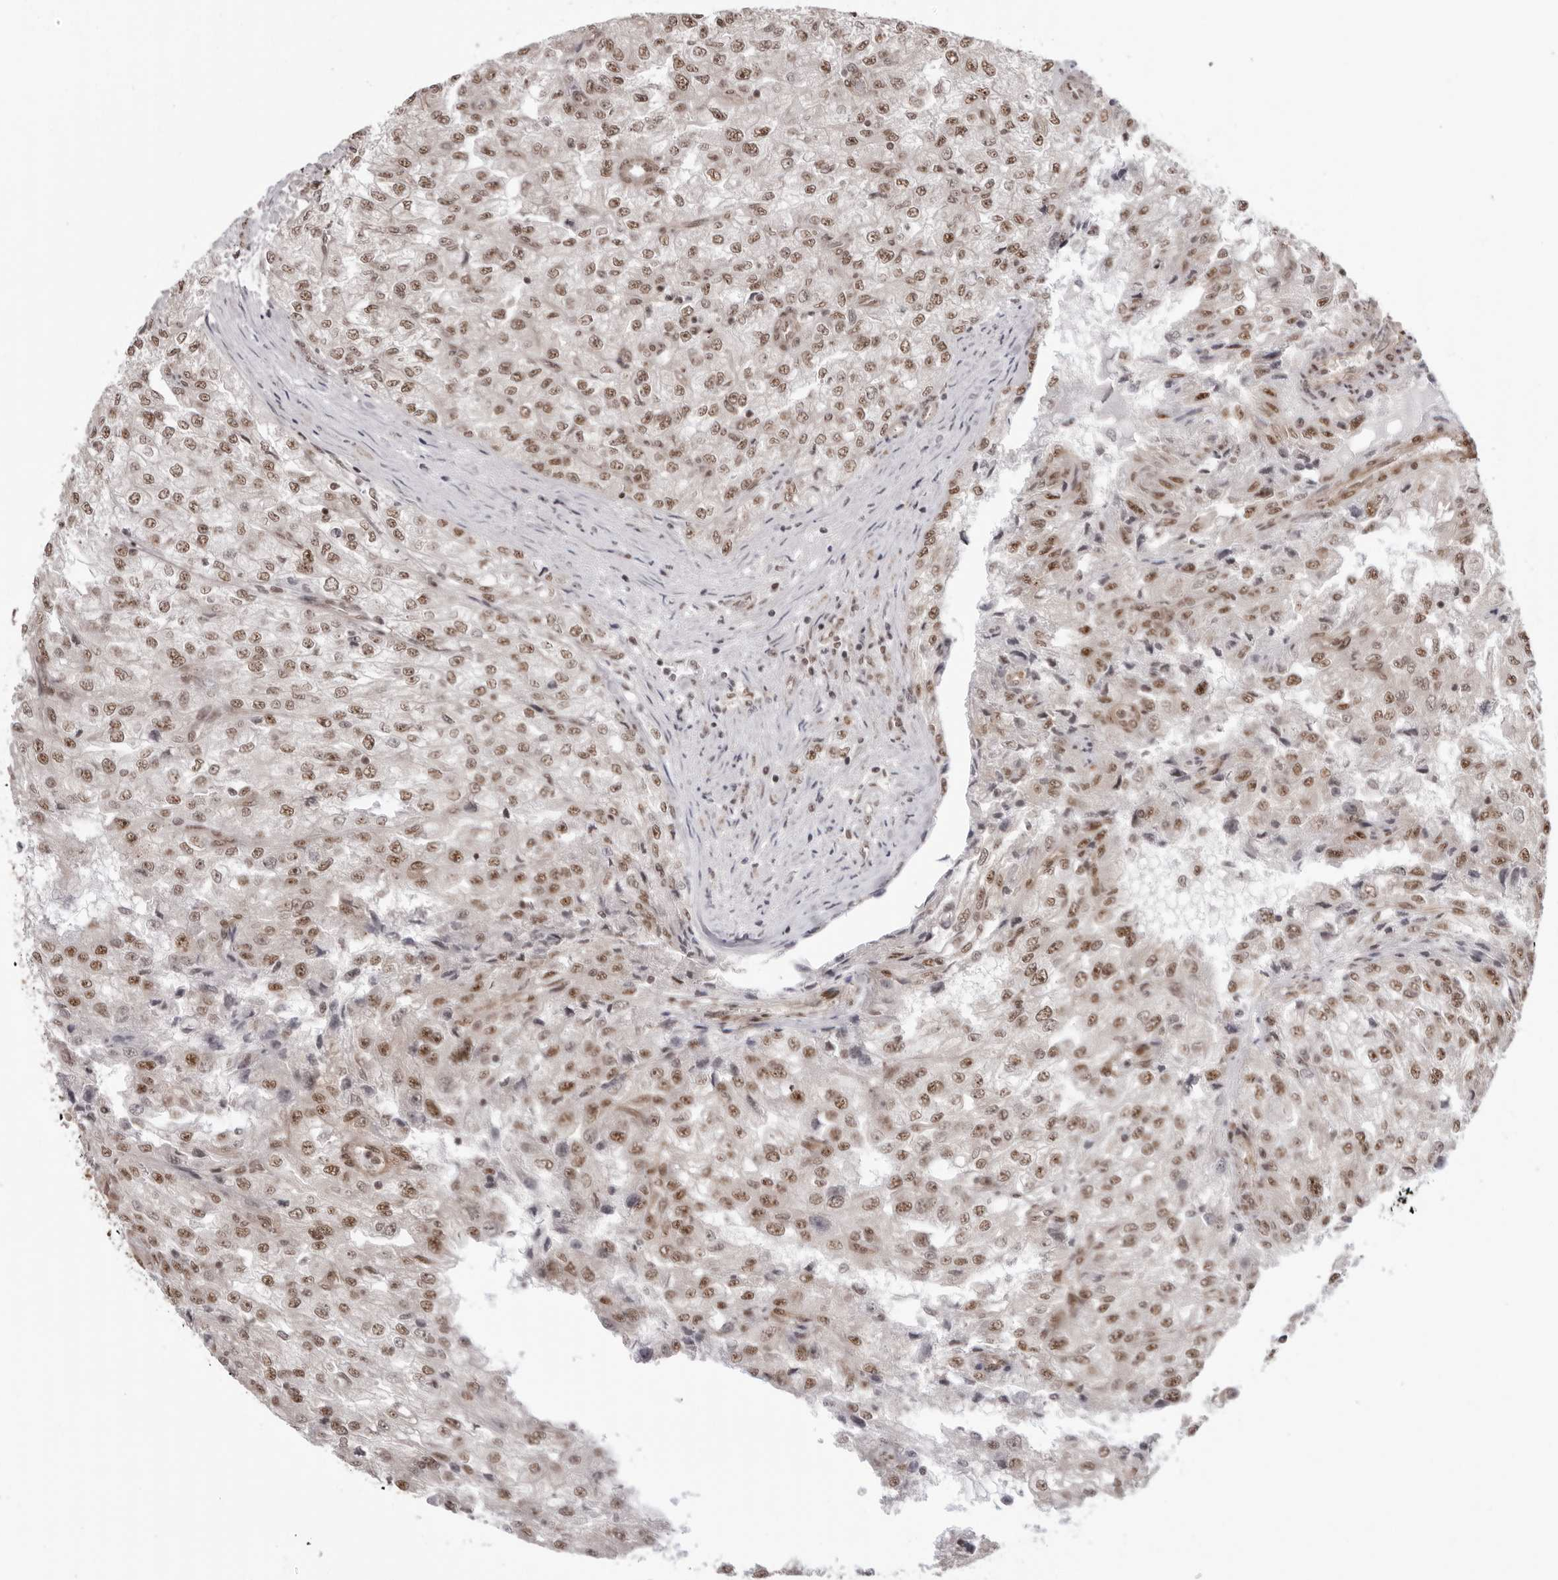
{"staining": {"intensity": "moderate", "quantity": "25%-75%", "location": "nuclear"}, "tissue": "renal cancer", "cell_type": "Tumor cells", "image_type": "cancer", "snomed": [{"axis": "morphology", "description": "Adenocarcinoma, NOS"}, {"axis": "topography", "description": "Kidney"}], "caption": "Human renal cancer (adenocarcinoma) stained with a brown dye reveals moderate nuclear positive staining in approximately 25%-75% of tumor cells.", "gene": "SDE2", "patient": {"sex": "female", "age": 54}}